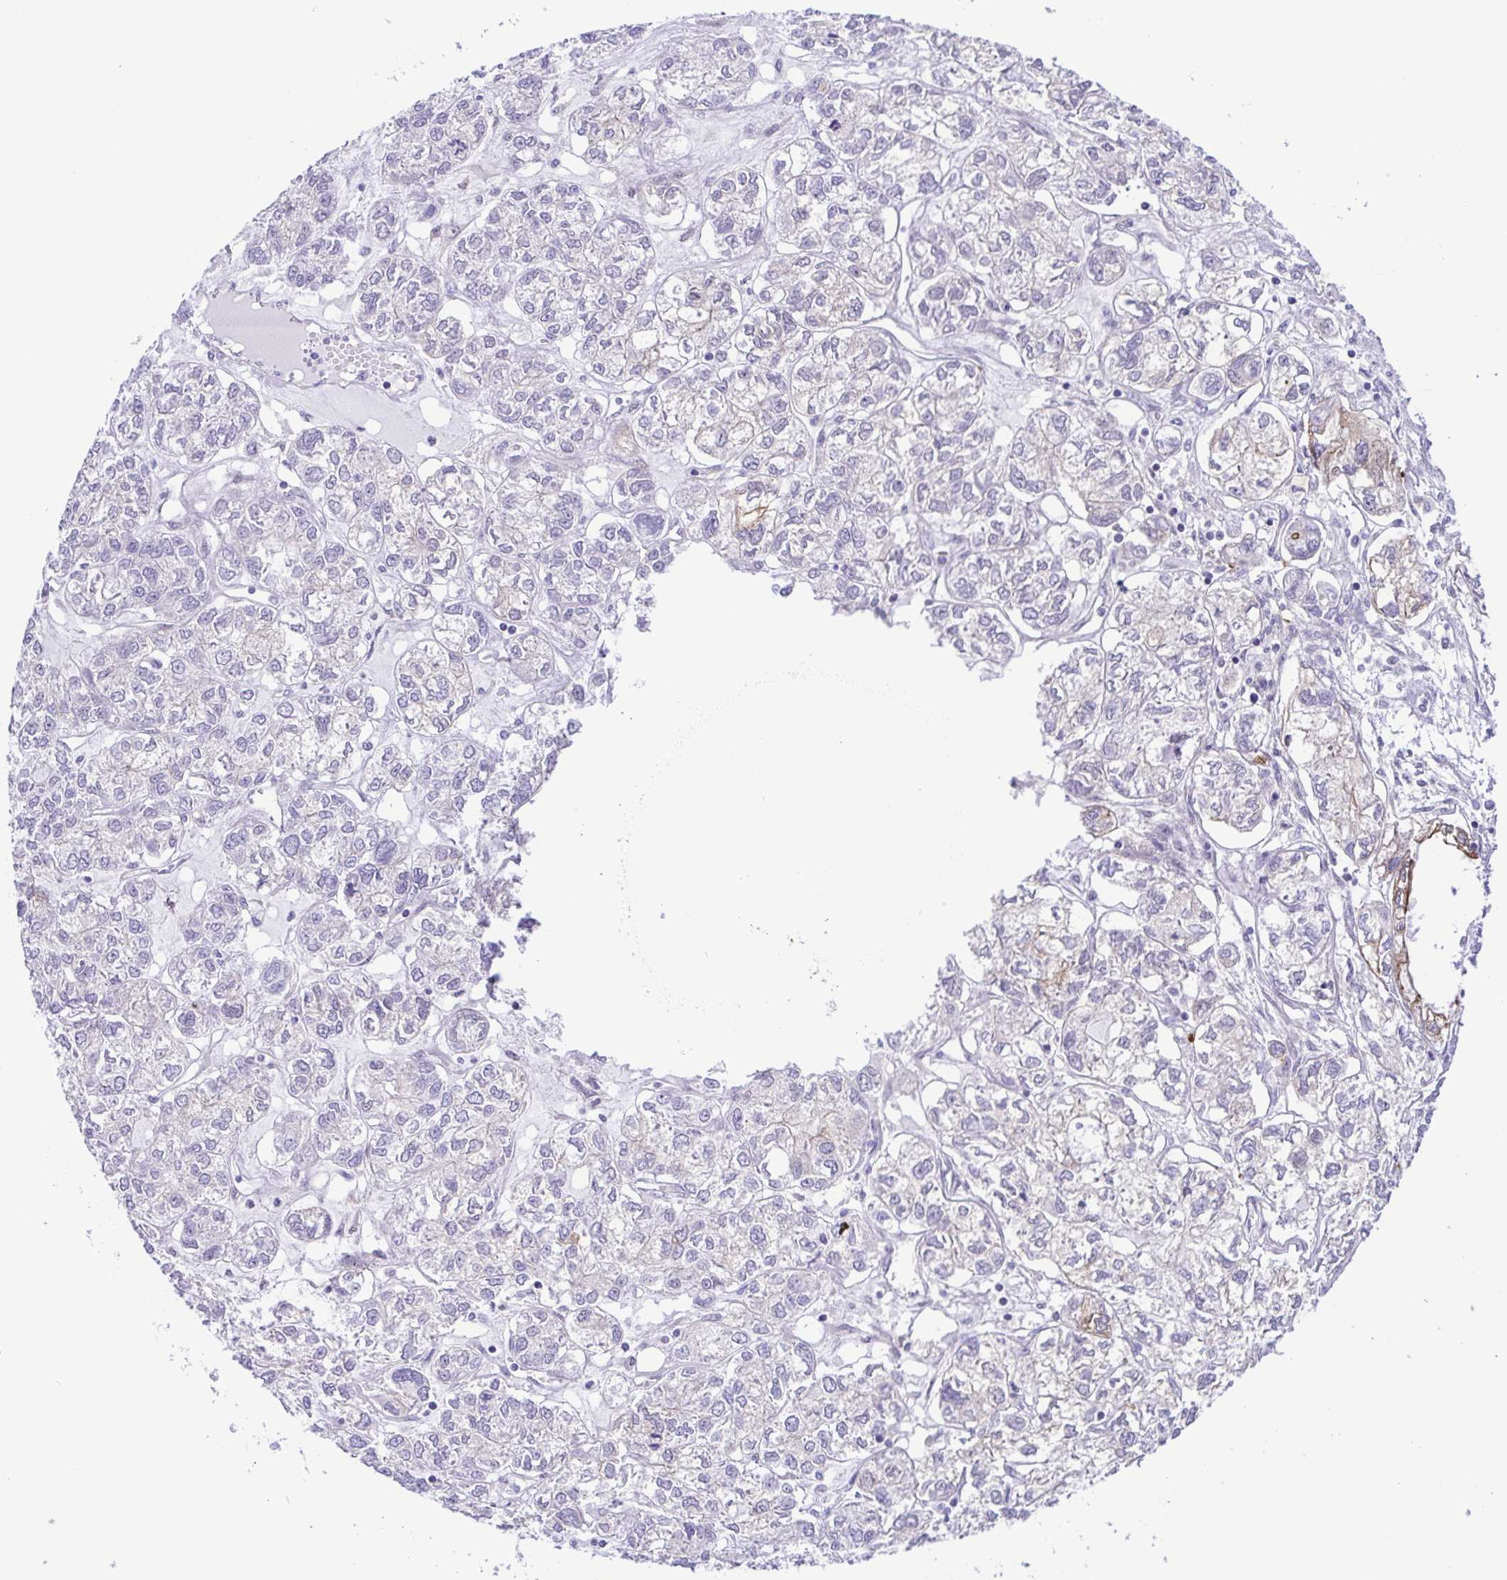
{"staining": {"intensity": "negative", "quantity": "none", "location": "none"}, "tissue": "ovarian cancer", "cell_type": "Tumor cells", "image_type": "cancer", "snomed": [{"axis": "morphology", "description": "Carcinoma, endometroid"}, {"axis": "topography", "description": "Ovary"}], "caption": "This is a micrograph of immunohistochemistry staining of ovarian cancer (endometroid carcinoma), which shows no staining in tumor cells.", "gene": "DCLK2", "patient": {"sex": "female", "age": 64}}